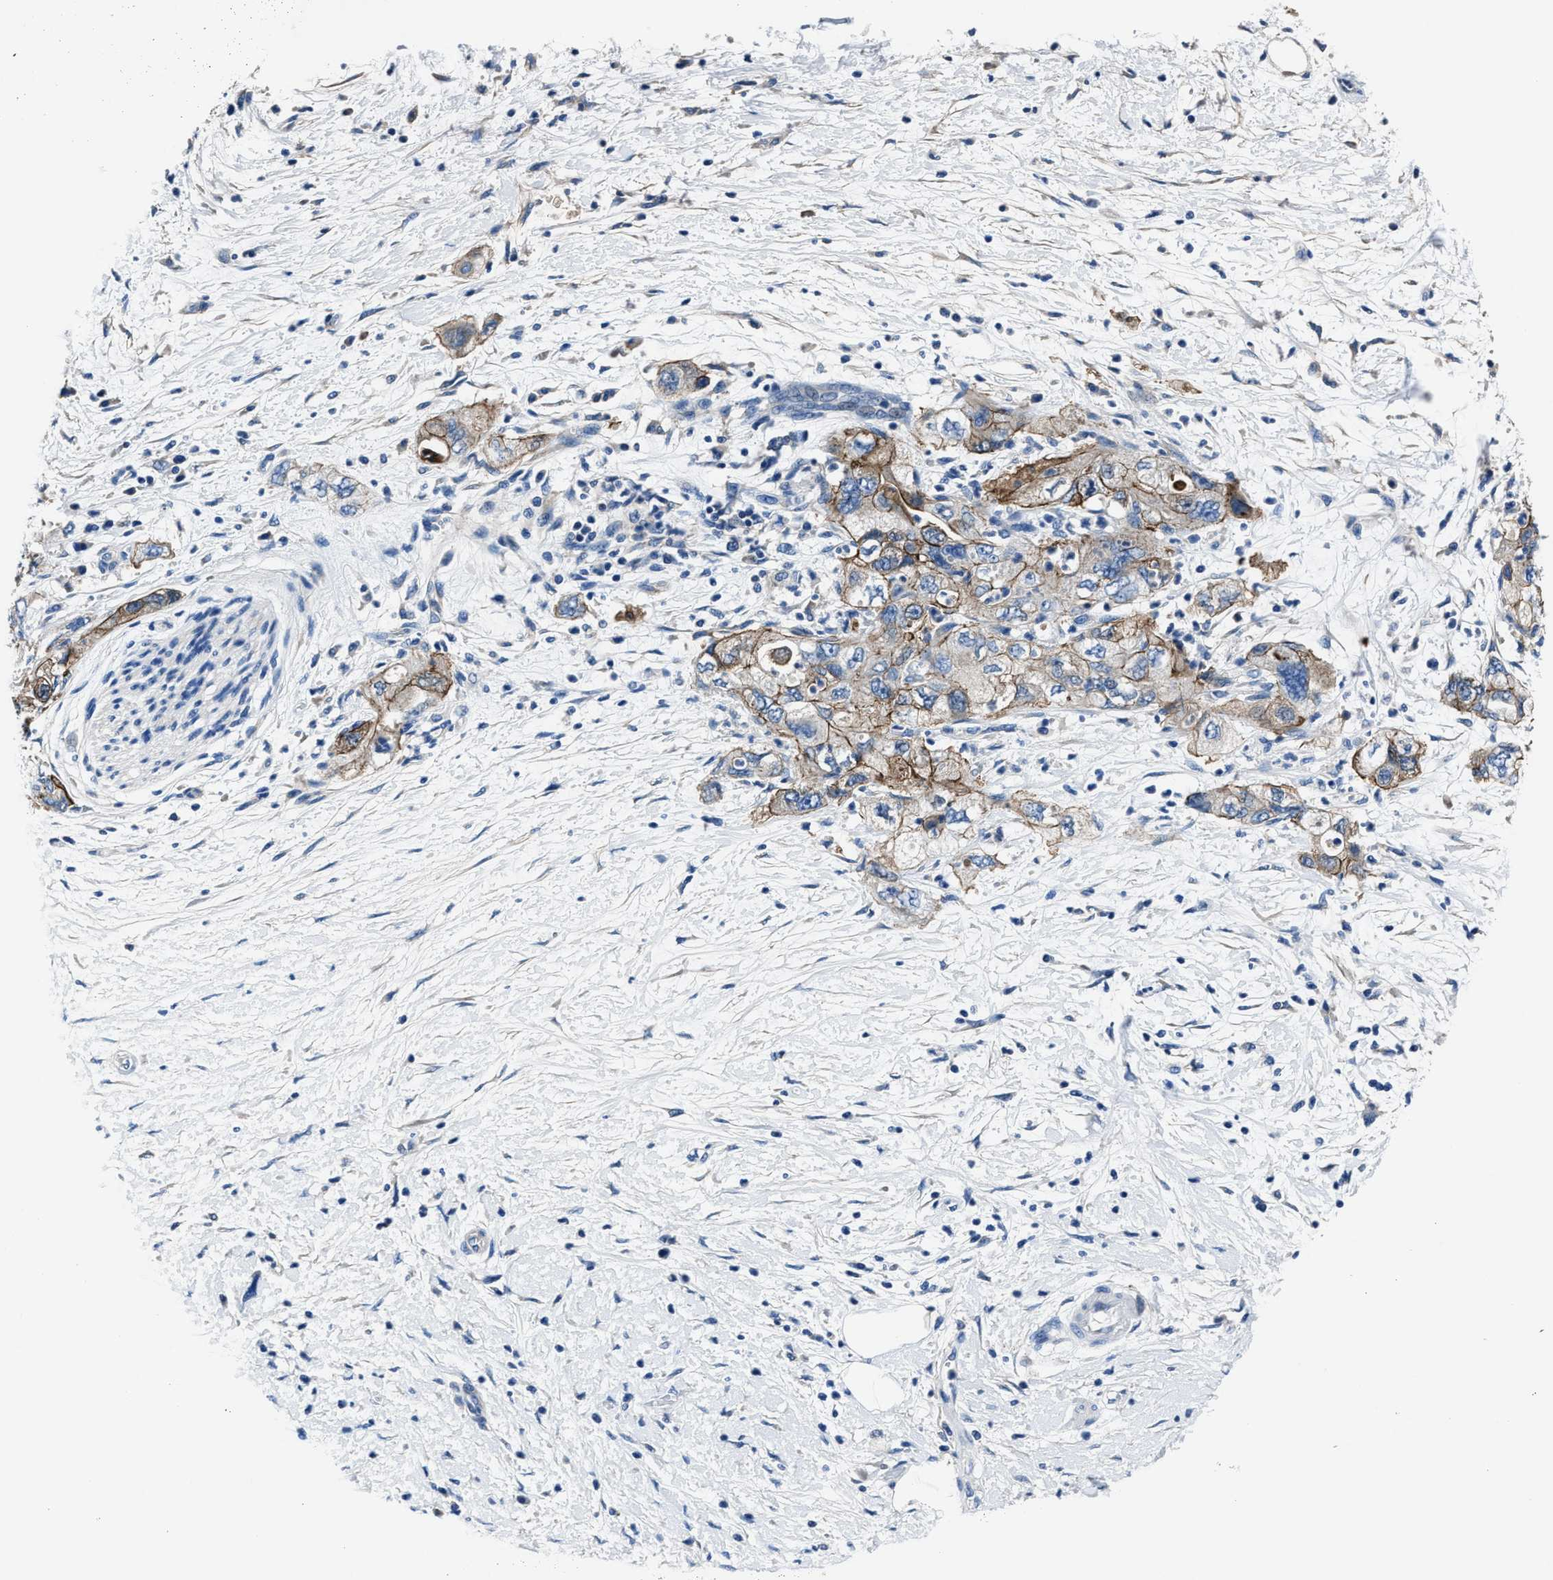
{"staining": {"intensity": "moderate", "quantity": ">75%", "location": "cytoplasmic/membranous"}, "tissue": "pancreatic cancer", "cell_type": "Tumor cells", "image_type": "cancer", "snomed": [{"axis": "morphology", "description": "Adenocarcinoma, NOS"}, {"axis": "topography", "description": "Pancreas"}], "caption": "Adenocarcinoma (pancreatic) stained with a protein marker exhibits moderate staining in tumor cells.", "gene": "LMO7", "patient": {"sex": "female", "age": 73}}